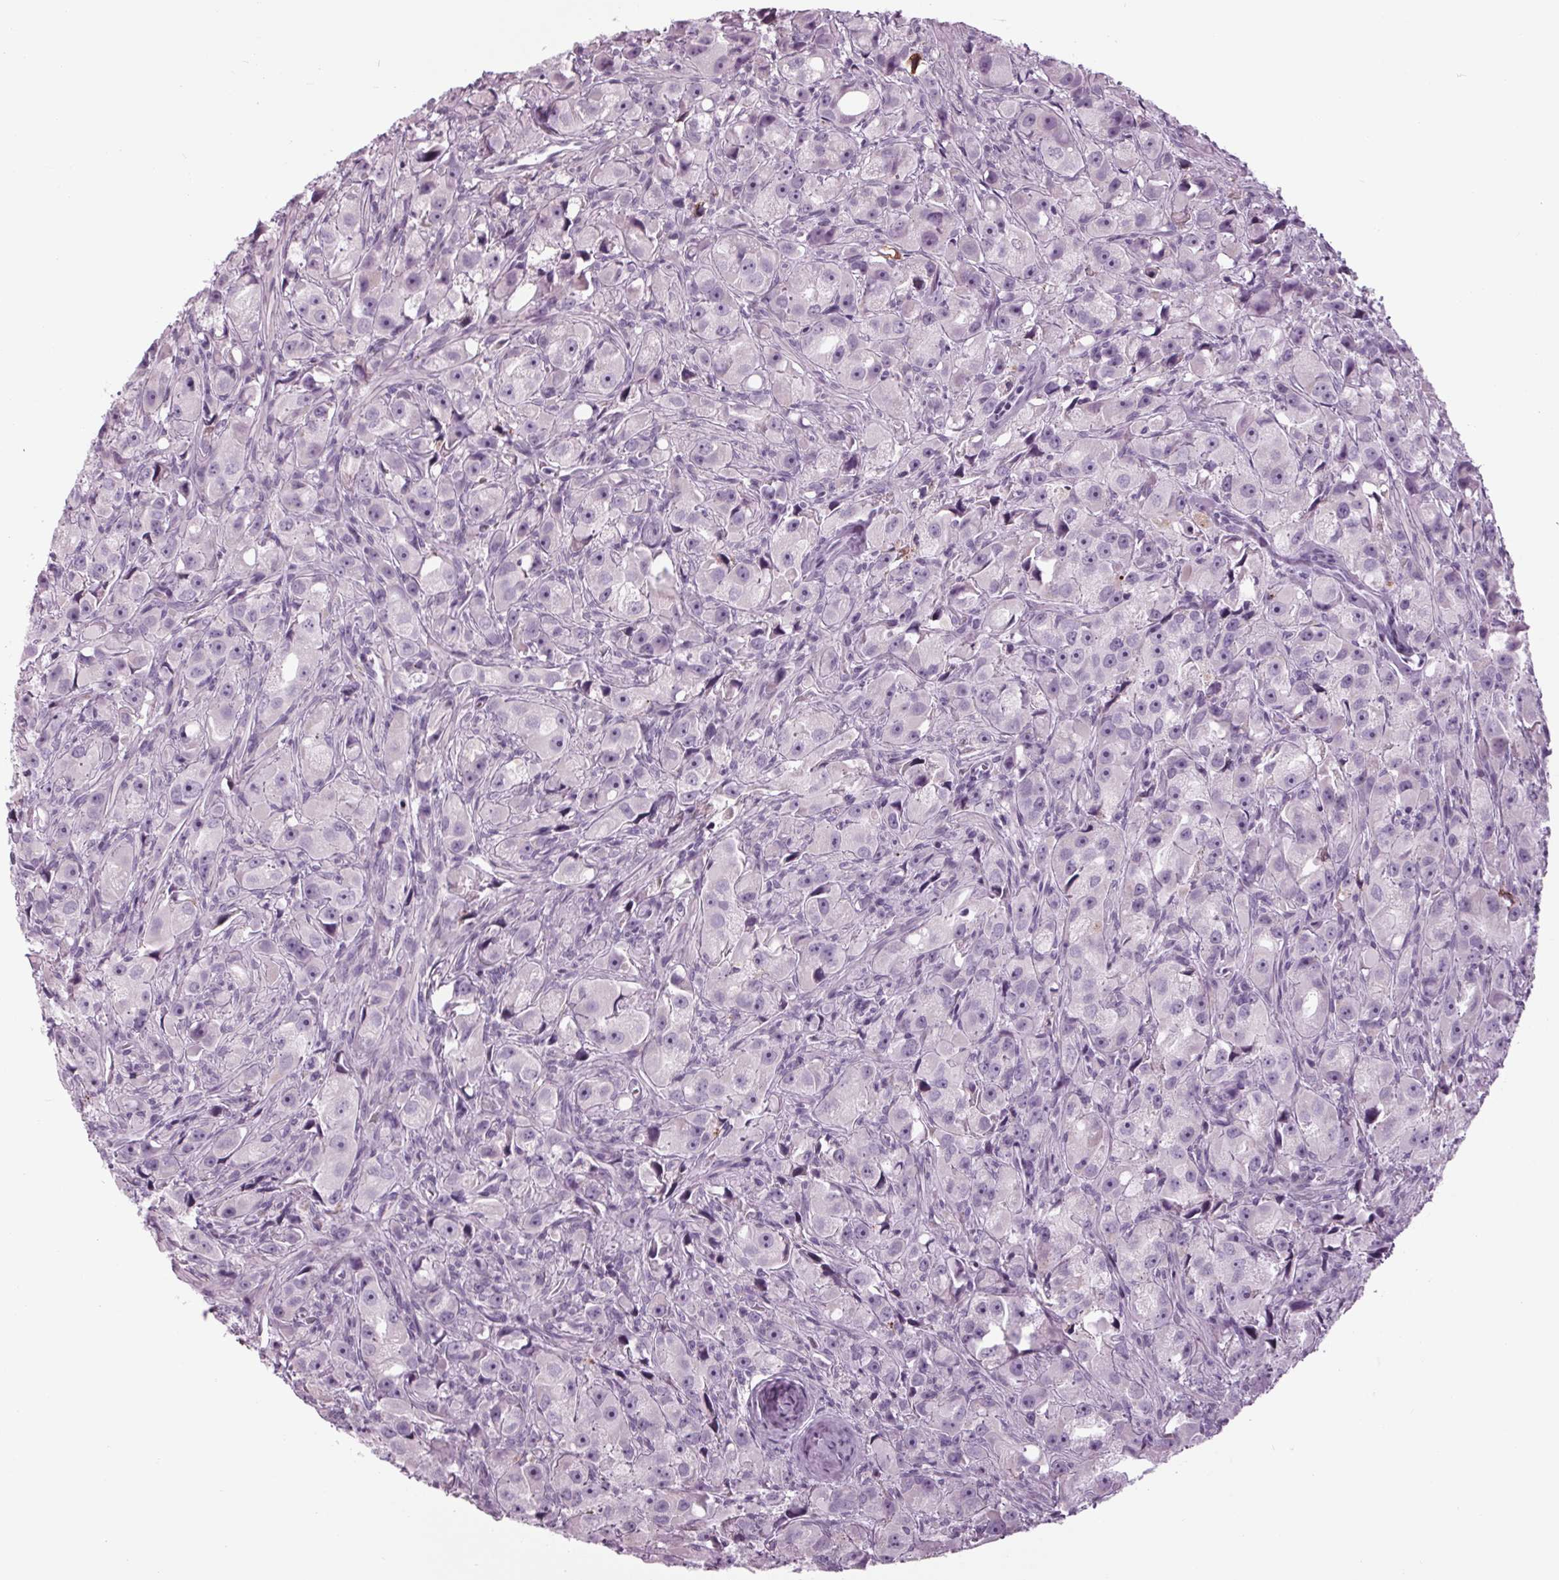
{"staining": {"intensity": "negative", "quantity": "none", "location": "none"}, "tissue": "prostate cancer", "cell_type": "Tumor cells", "image_type": "cancer", "snomed": [{"axis": "morphology", "description": "Adenocarcinoma, High grade"}, {"axis": "topography", "description": "Prostate"}], "caption": "IHC photomicrograph of neoplastic tissue: human prostate high-grade adenocarcinoma stained with DAB reveals no significant protein staining in tumor cells.", "gene": "CYP3A43", "patient": {"sex": "male", "age": 75}}